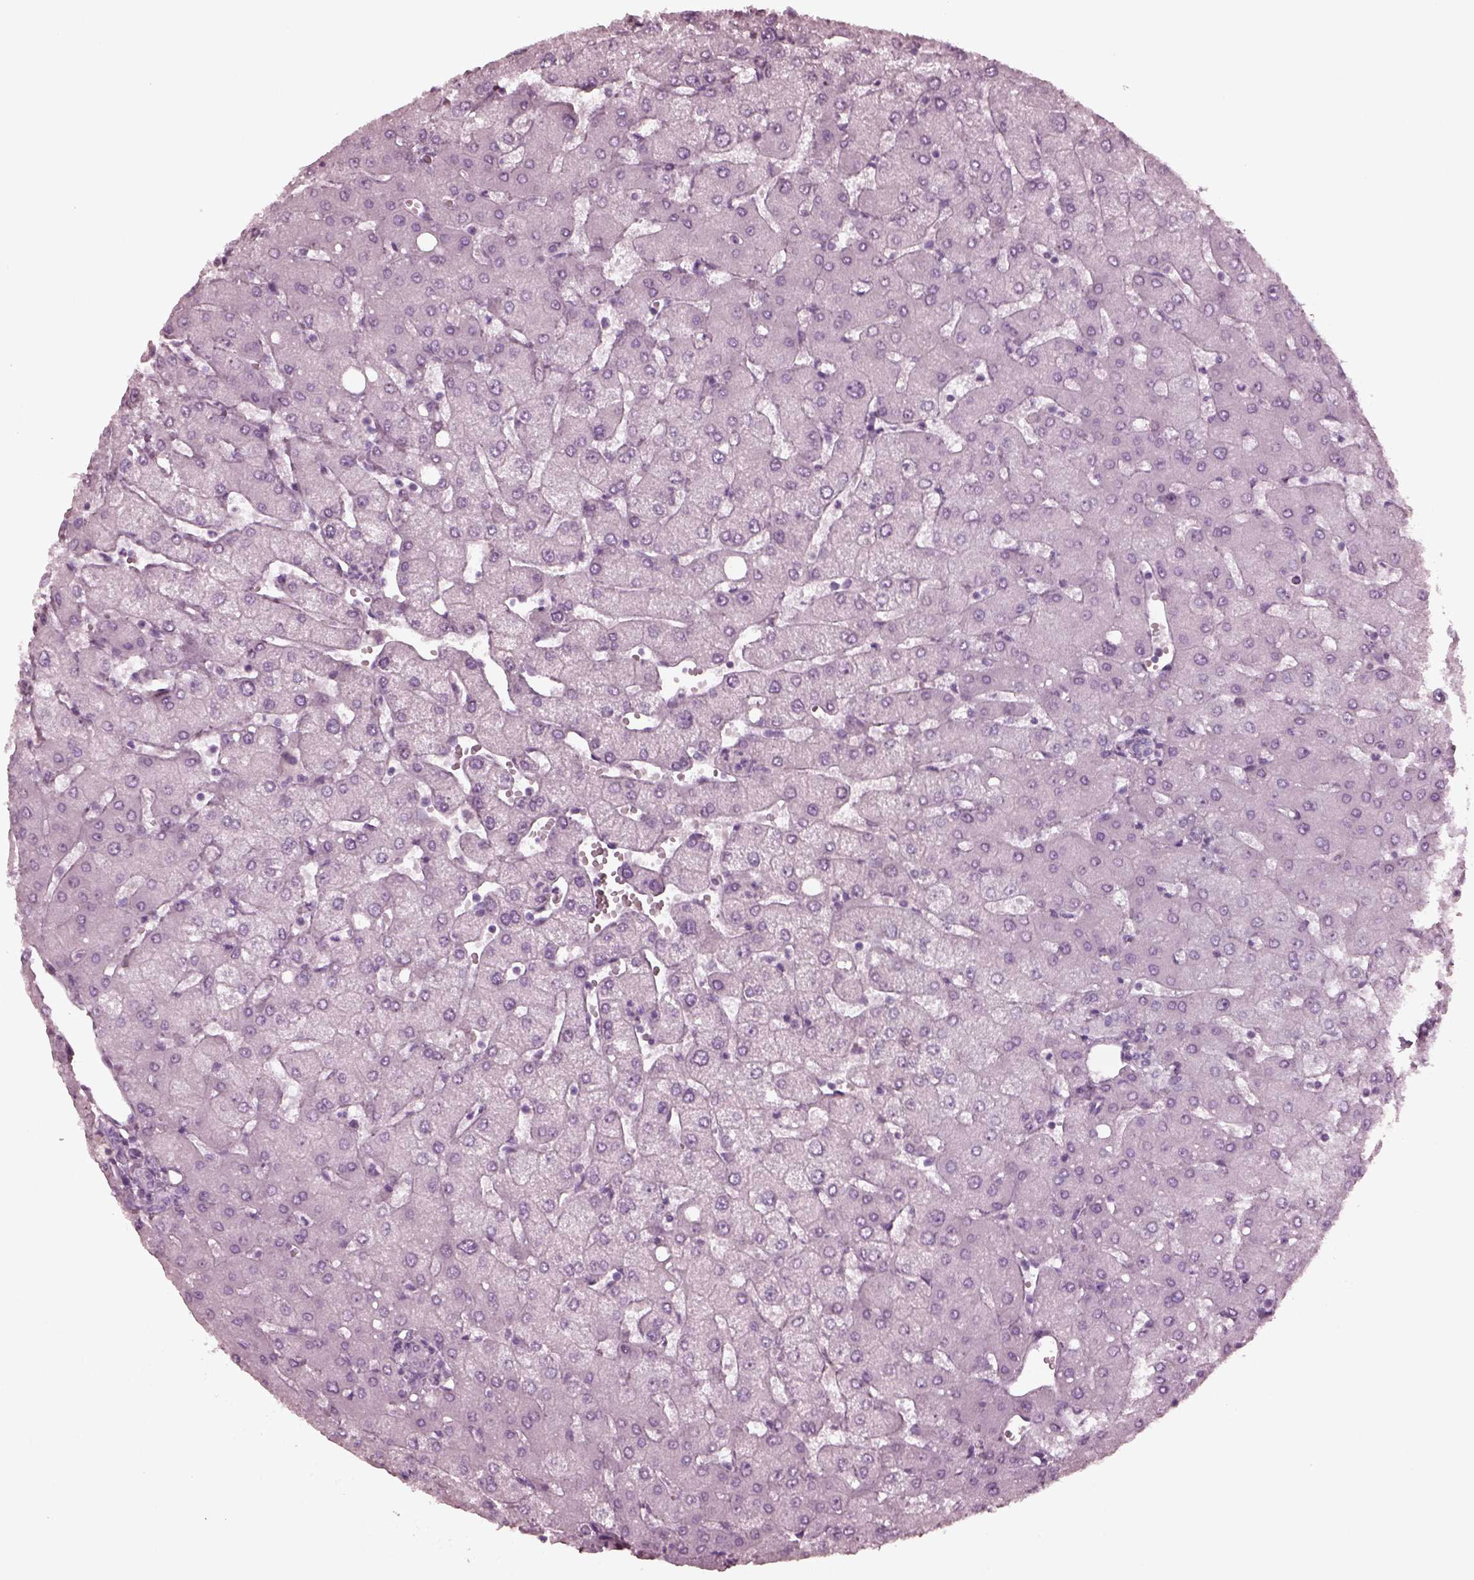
{"staining": {"intensity": "negative", "quantity": "none", "location": "none"}, "tissue": "liver", "cell_type": "Cholangiocytes", "image_type": "normal", "snomed": [{"axis": "morphology", "description": "Normal tissue, NOS"}, {"axis": "topography", "description": "Liver"}], "caption": "Immunohistochemistry photomicrograph of unremarkable liver stained for a protein (brown), which exhibits no expression in cholangiocytes.", "gene": "GRM6", "patient": {"sex": "female", "age": 54}}